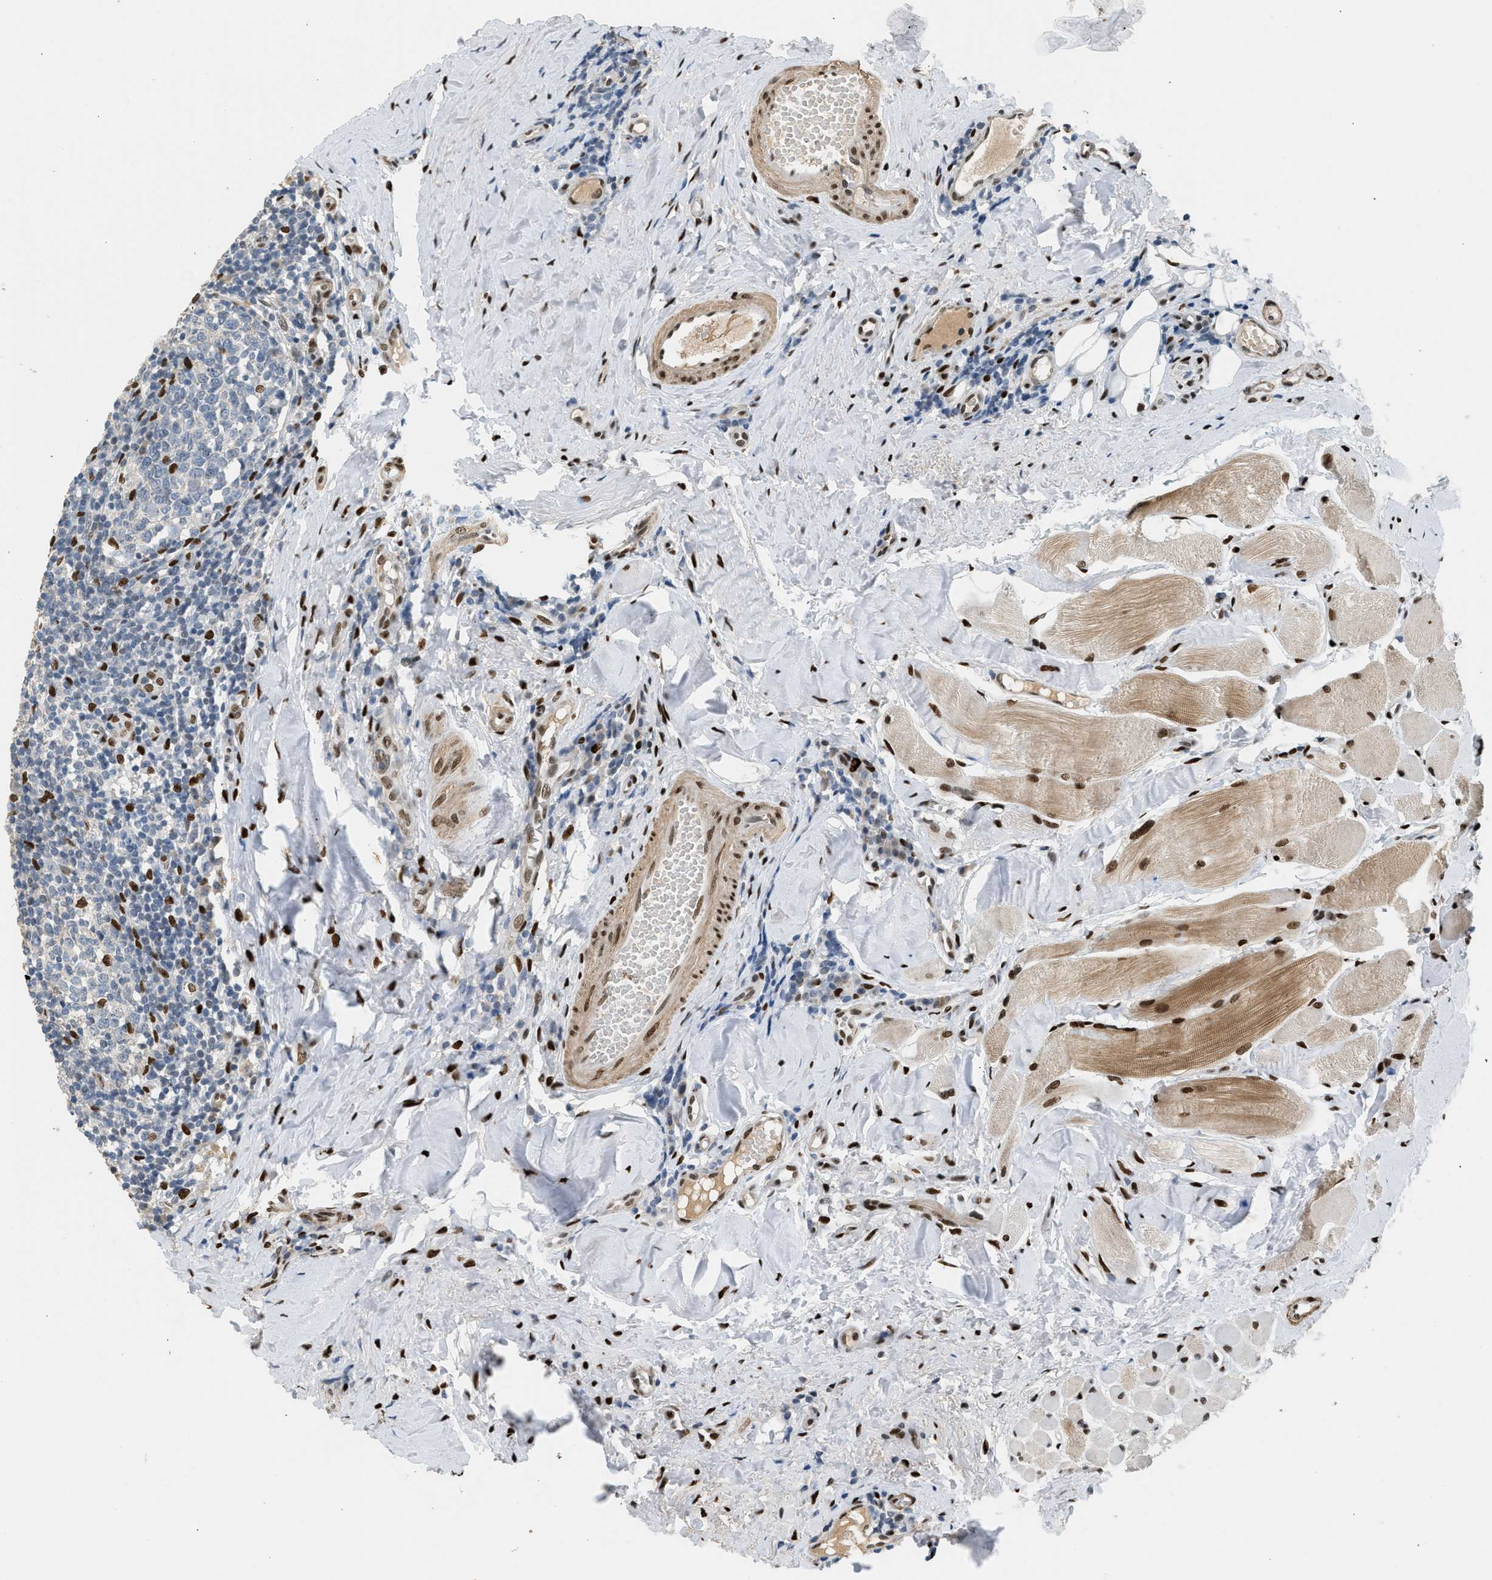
{"staining": {"intensity": "strong", "quantity": "<25%", "location": "nuclear"}, "tissue": "tonsil", "cell_type": "Germinal center cells", "image_type": "normal", "snomed": [{"axis": "morphology", "description": "Normal tissue, NOS"}, {"axis": "topography", "description": "Tonsil"}], "caption": "A brown stain shows strong nuclear expression of a protein in germinal center cells of unremarkable tonsil.", "gene": "ZBTB20", "patient": {"sex": "female", "age": 19}}